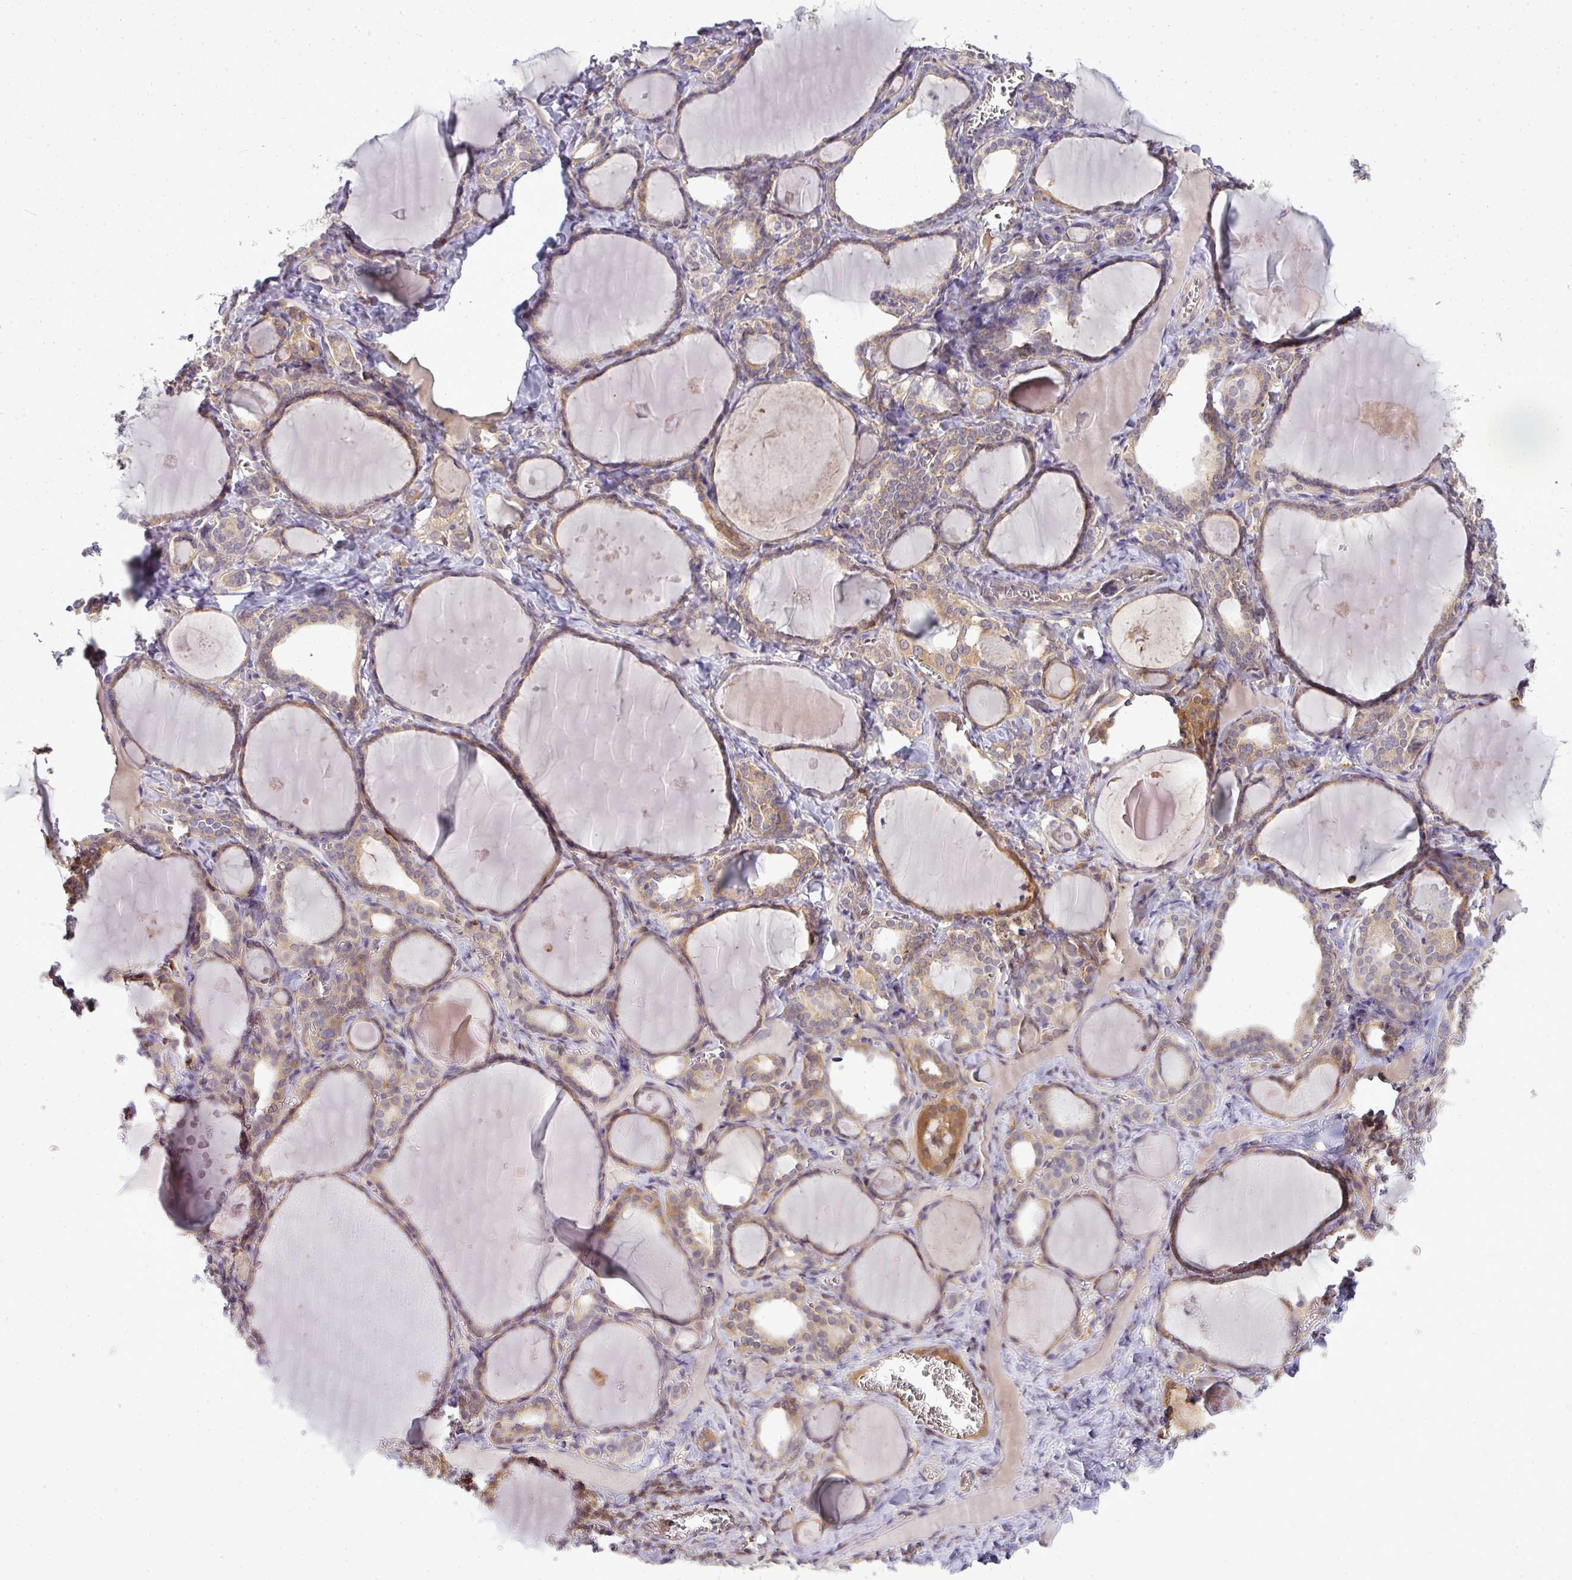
{"staining": {"intensity": "weak", "quantity": ">75%", "location": "cytoplasmic/membranous"}, "tissue": "thyroid gland", "cell_type": "Glandular cells", "image_type": "normal", "snomed": [{"axis": "morphology", "description": "Normal tissue, NOS"}, {"axis": "topography", "description": "Thyroid gland"}], "caption": "A brown stain highlights weak cytoplasmic/membranous staining of a protein in glandular cells of normal thyroid gland.", "gene": "STAT5A", "patient": {"sex": "female", "age": 42}}